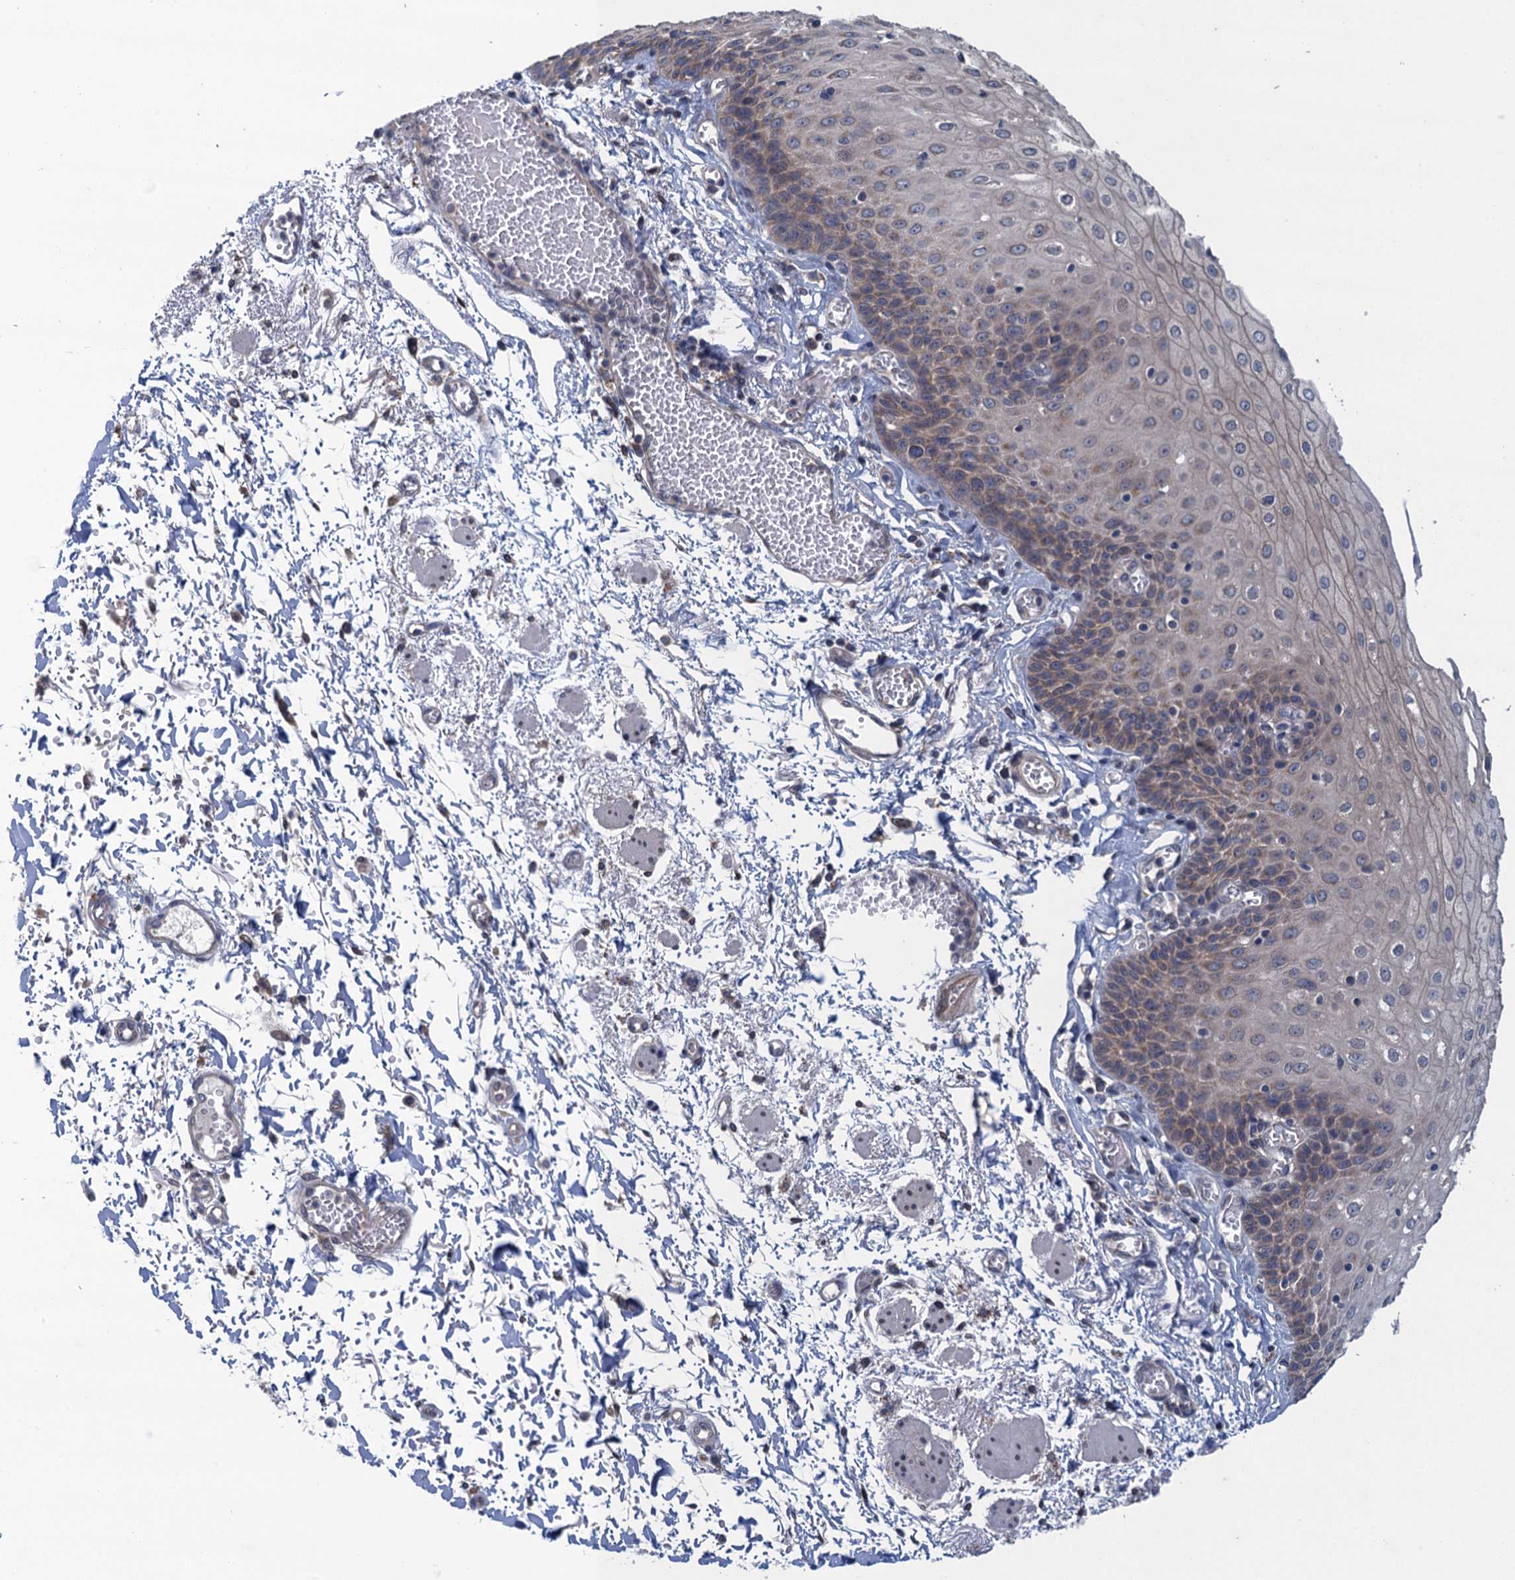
{"staining": {"intensity": "weak", "quantity": "25%-75%", "location": "cytoplasmic/membranous"}, "tissue": "esophagus", "cell_type": "Squamous epithelial cells", "image_type": "normal", "snomed": [{"axis": "morphology", "description": "Normal tissue, NOS"}, {"axis": "topography", "description": "Esophagus"}], "caption": "This photomicrograph shows immunohistochemistry staining of benign human esophagus, with low weak cytoplasmic/membranous positivity in approximately 25%-75% of squamous epithelial cells.", "gene": "CTU2", "patient": {"sex": "male", "age": 81}}